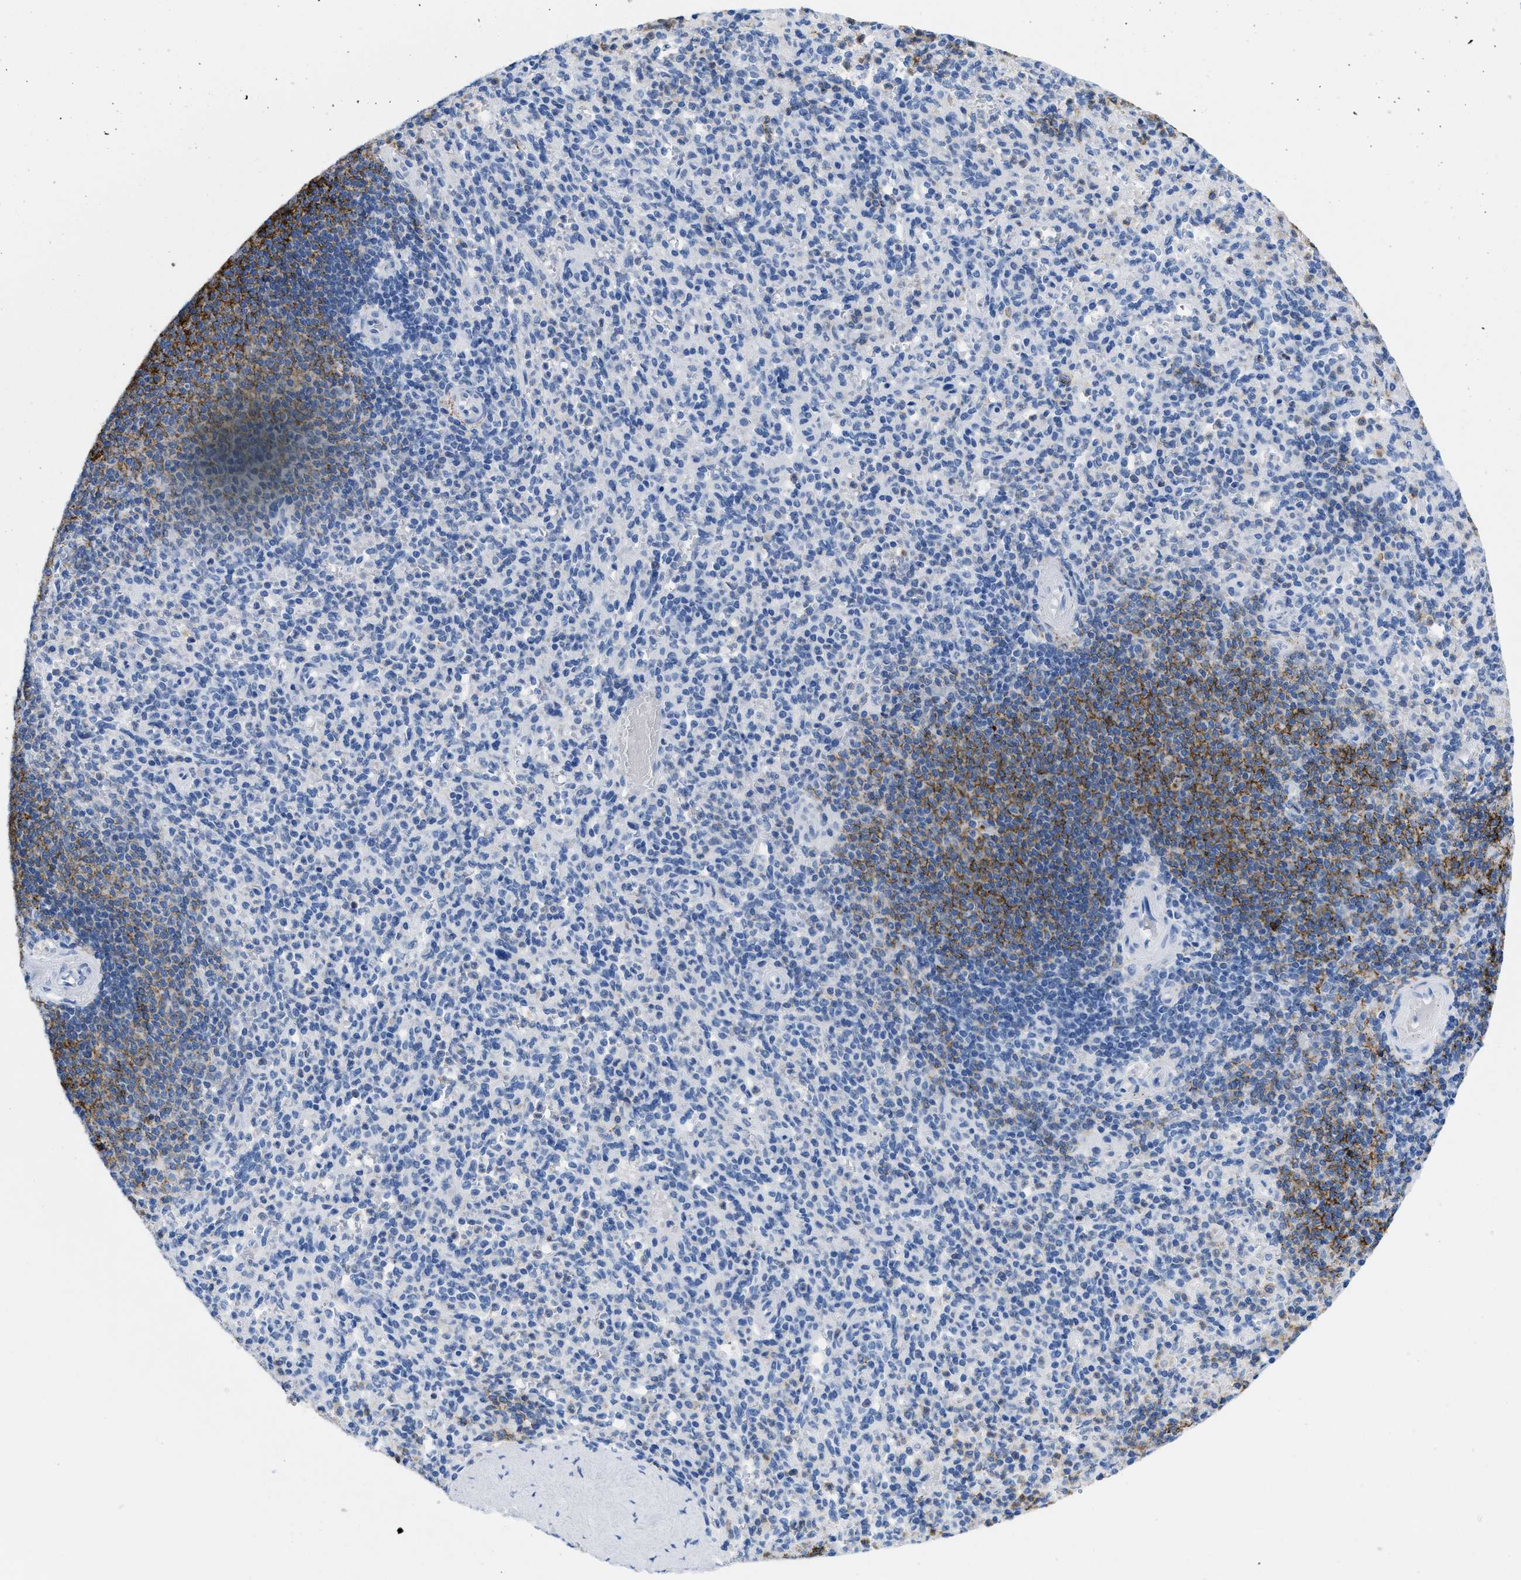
{"staining": {"intensity": "negative", "quantity": "none", "location": "none"}, "tissue": "spleen", "cell_type": "Cells in red pulp", "image_type": "normal", "snomed": [{"axis": "morphology", "description": "Normal tissue, NOS"}, {"axis": "topography", "description": "Spleen"}], "caption": "DAB (3,3'-diaminobenzidine) immunohistochemical staining of normal human spleen demonstrates no significant staining in cells in red pulp. (DAB IHC, high magnification).", "gene": "CR1", "patient": {"sex": "male", "age": 36}}